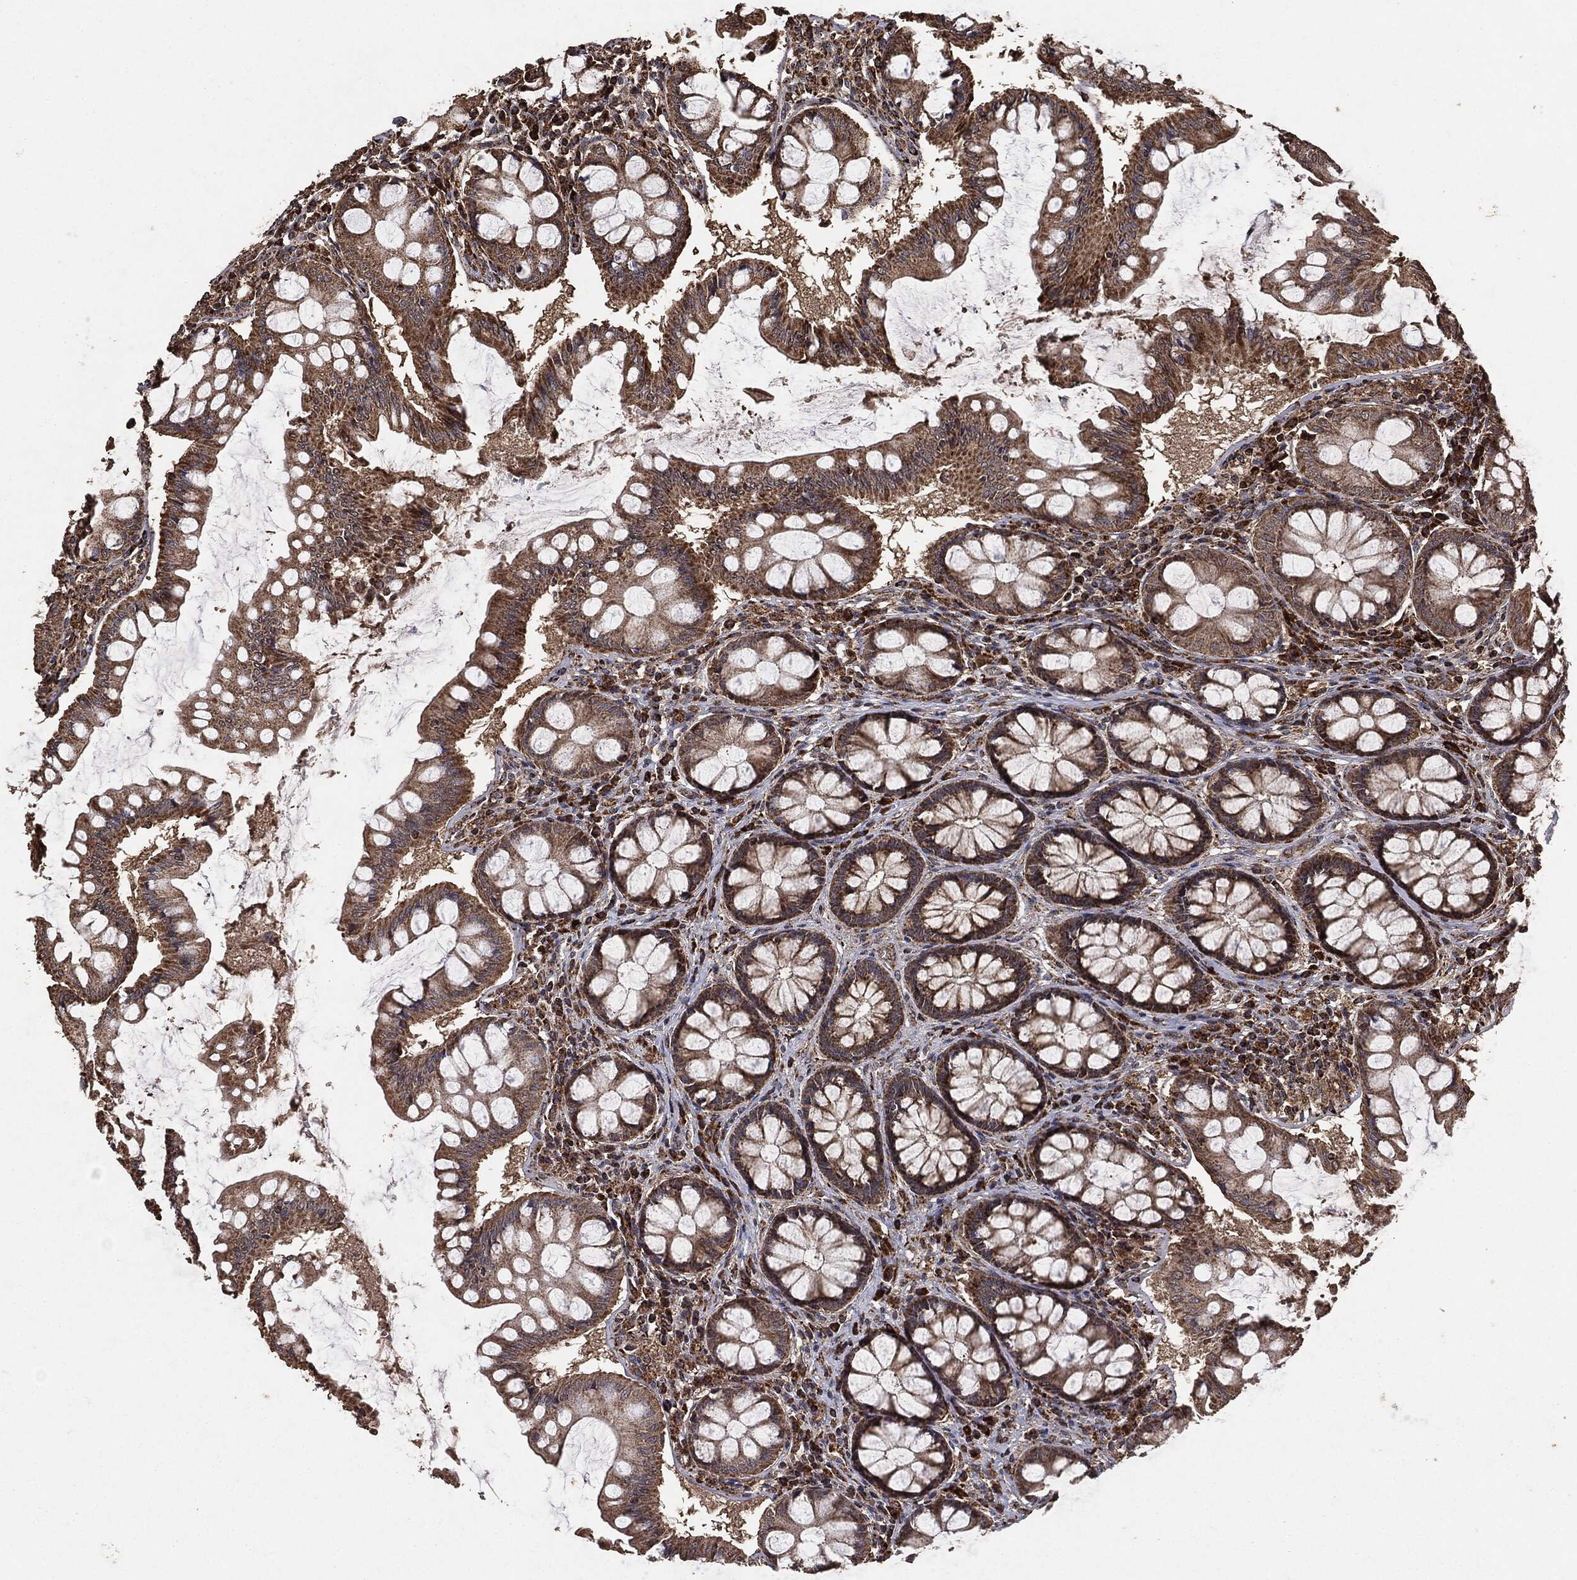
{"staining": {"intensity": "moderate", "quantity": ">75%", "location": "cytoplasmic/membranous"}, "tissue": "colon", "cell_type": "Endothelial cells", "image_type": "normal", "snomed": [{"axis": "morphology", "description": "Normal tissue, NOS"}, {"axis": "topography", "description": "Colon"}], "caption": "Moderate cytoplasmic/membranous expression for a protein is appreciated in about >75% of endothelial cells of normal colon using immunohistochemistry (IHC).", "gene": "MTOR", "patient": {"sex": "female", "age": 65}}